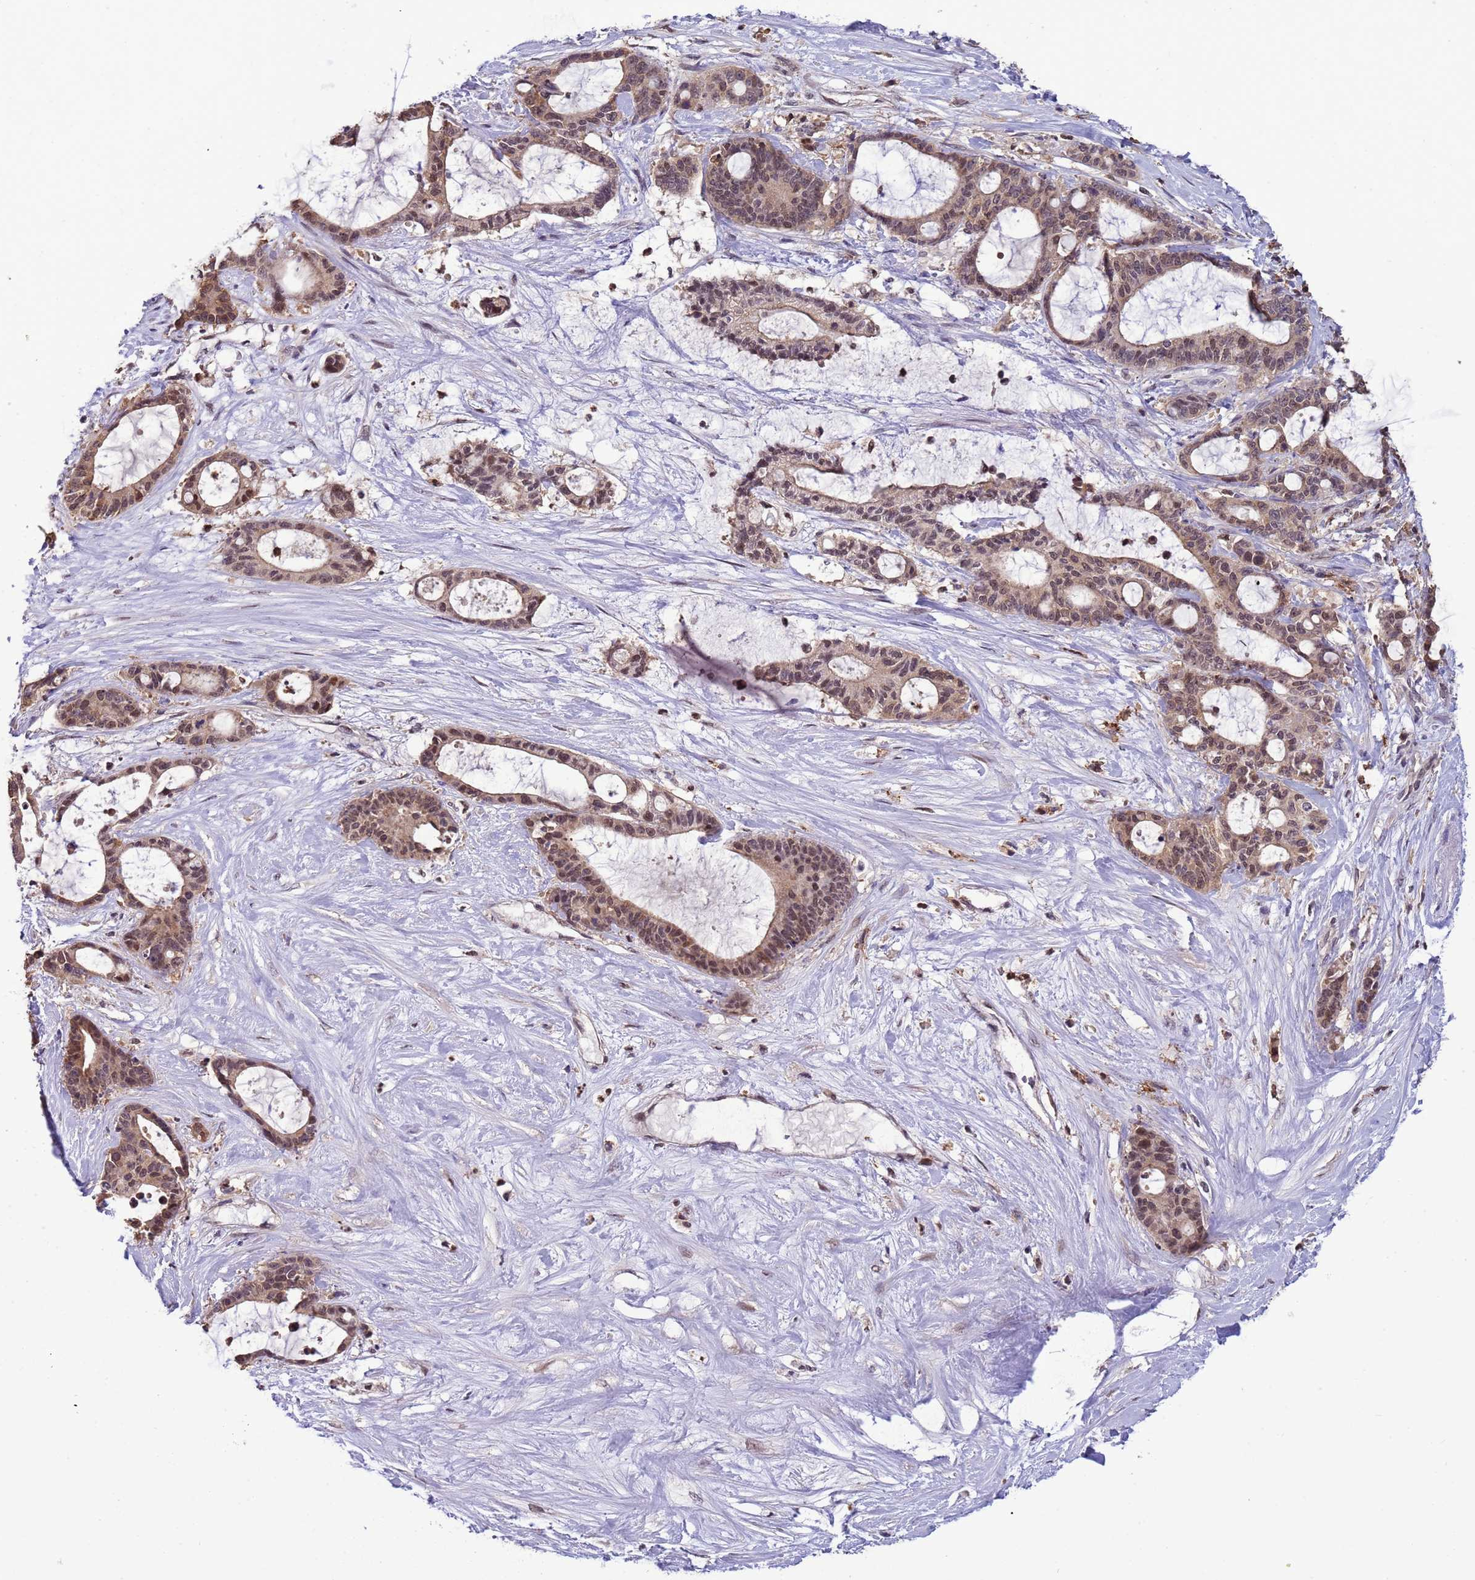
{"staining": {"intensity": "moderate", "quantity": ">75%", "location": "cytoplasmic/membranous,nuclear"}, "tissue": "liver cancer", "cell_type": "Tumor cells", "image_type": "cancer", "snomed": [{"axis": "morphology", "description": "Normal tissue, NOS"}, {"axis": "morphology", "description": "Cholangiocarcinoma"}, {"axis": "topography", "description": "Liver"}, {"axis": "topography", "description": "Peripheral nerve tissue"}], "caption": "Cholangiocarcinoma (liver) stained with a brown dye reveals moderate cytoplasmic/membranous and nuclear positive expression in about >75% of tumor cells.", "gene": "CD53", "patient": {"sex": "female", "age": 73}}